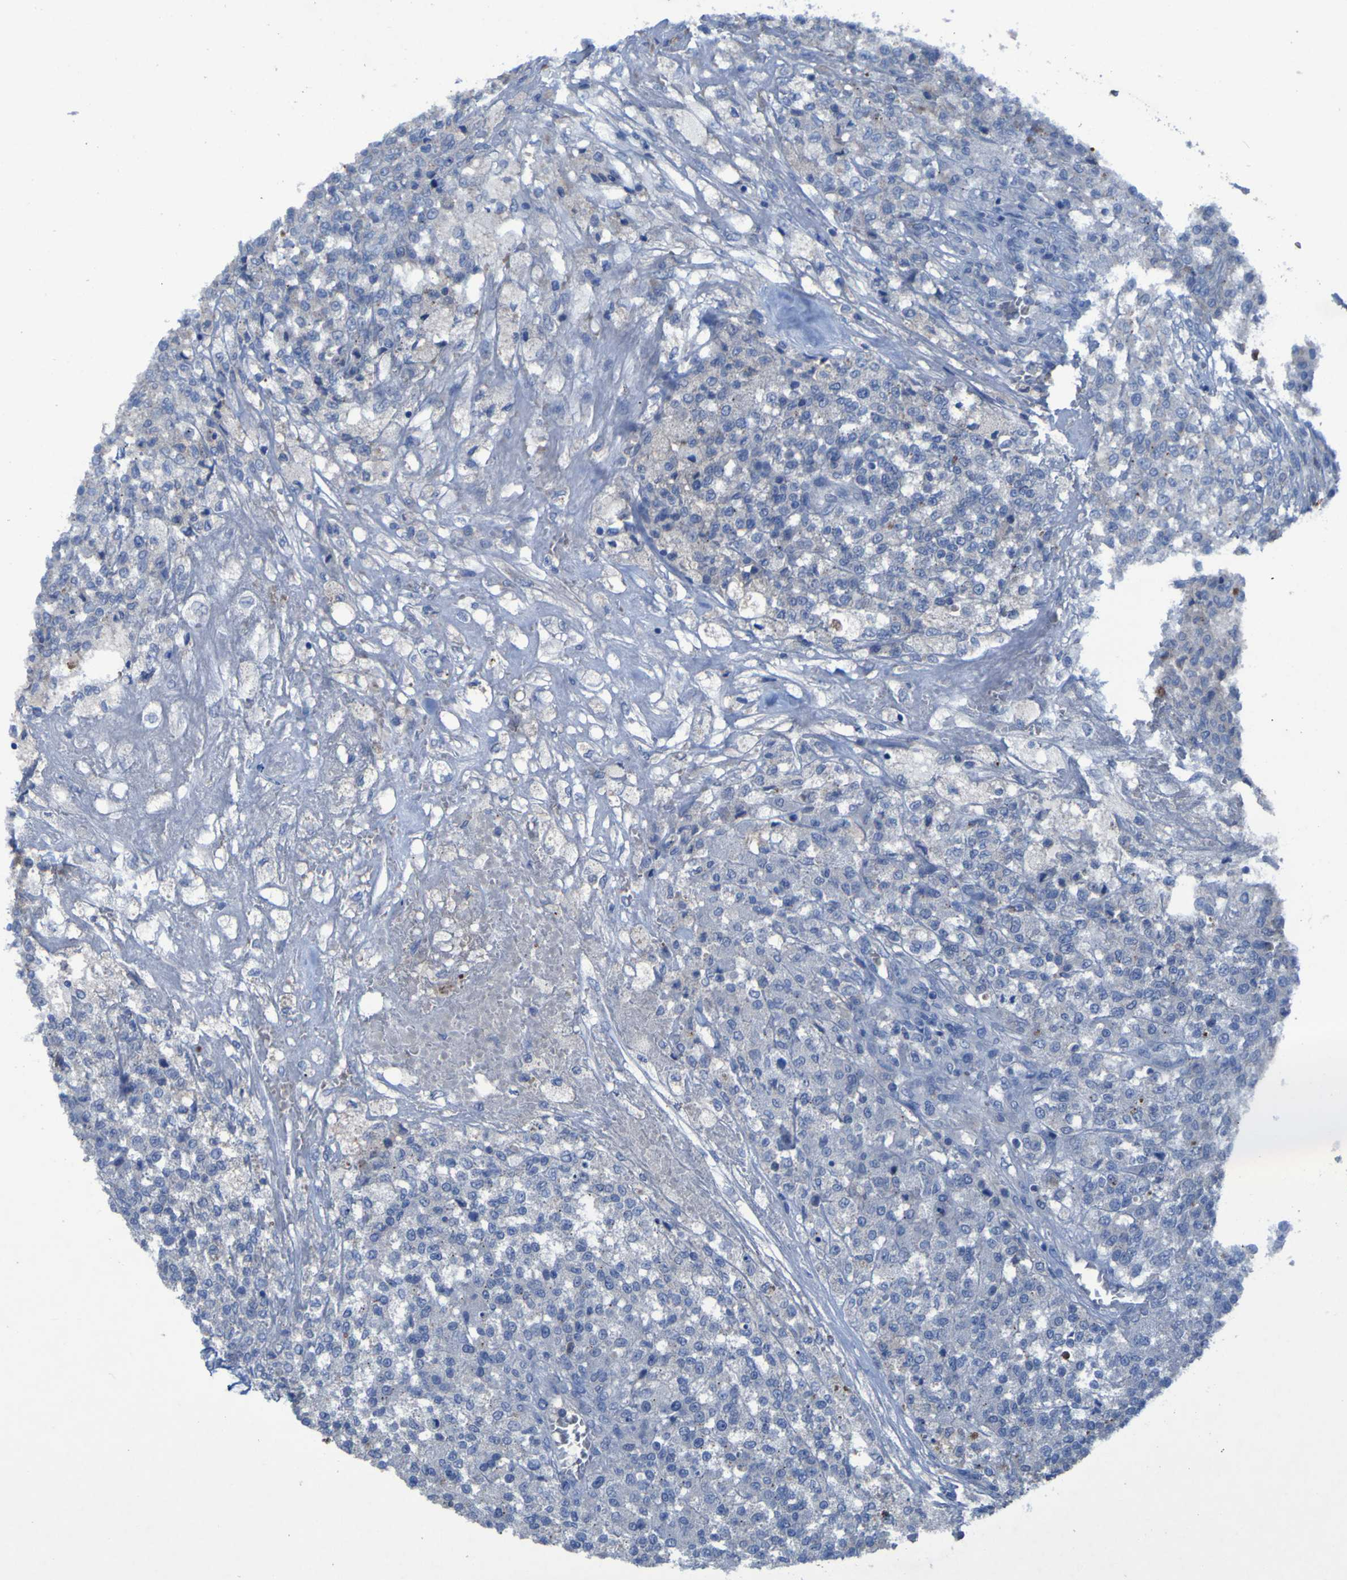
{"staining": {"intensity": "negative", "quantity": "none", "location": "none"}, "tissue": "testis cancer", "cell_type": "Tumor cells", "image_type": "cancer", "snomed": [{"axis": "morphology", "description": "Seminoma, NOS"}, {"axis": "topography", "description": "Testis"}], "caption": "A high-resolution histopathology image shows immunohistochemistry staining of seminoma (testis), which reveals no significant expression in tumor cells. (DAB (3,3'-diaminobenzidine) immunohistochemistry (IHC) visualized using brightfield microscopy, high magnification).", "gene": "SGK2", "patient": {"sex": "male", "age": 59}}